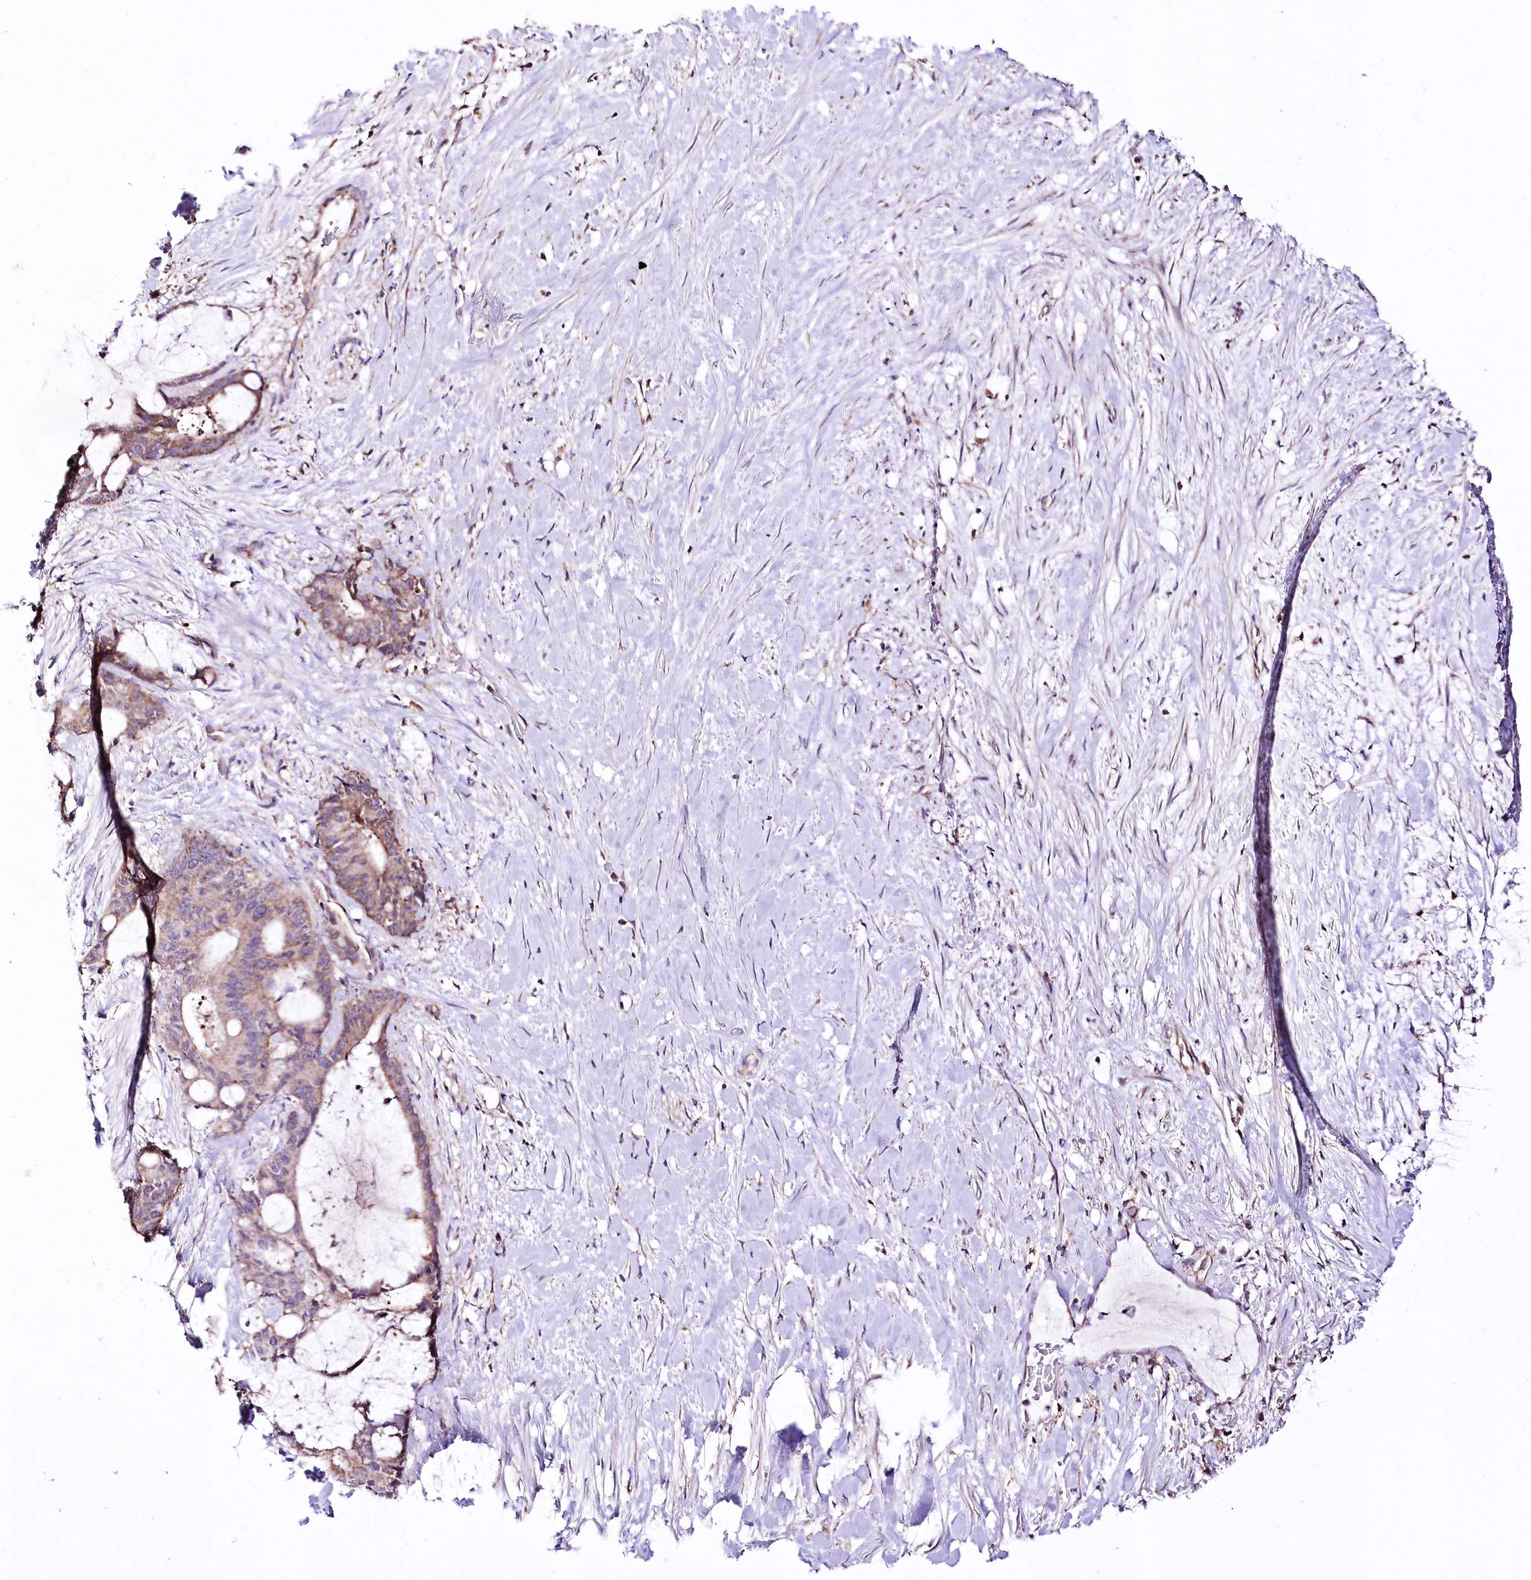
{"staining": {"intensity": "moderate", "quantity": ">75%", "location": "cytoplasmic/membranous"}, "tissue": "liver cancer", "cell_type": "Tumor cells", "image_type": "cancer", "snomed": [{"axis": "morphology", "description": "Normal tissue, NOS"}, {"axis": "morphology", "description": "Cholangiocarcinoma"}, {"axis": "topography", "description": "Liver"}, {"axis": "topography", "description": "Peripheral nerve tissue"}], "caption": "Immunohistochemical staining of human liver cholangiocarcinoma displays medium levels of moderate cytoplasmic/membranous protein positivity in approximately >75% of tumor cells.", "gene": "ATE1", "patient": {"sex": "female", "age": 73}}